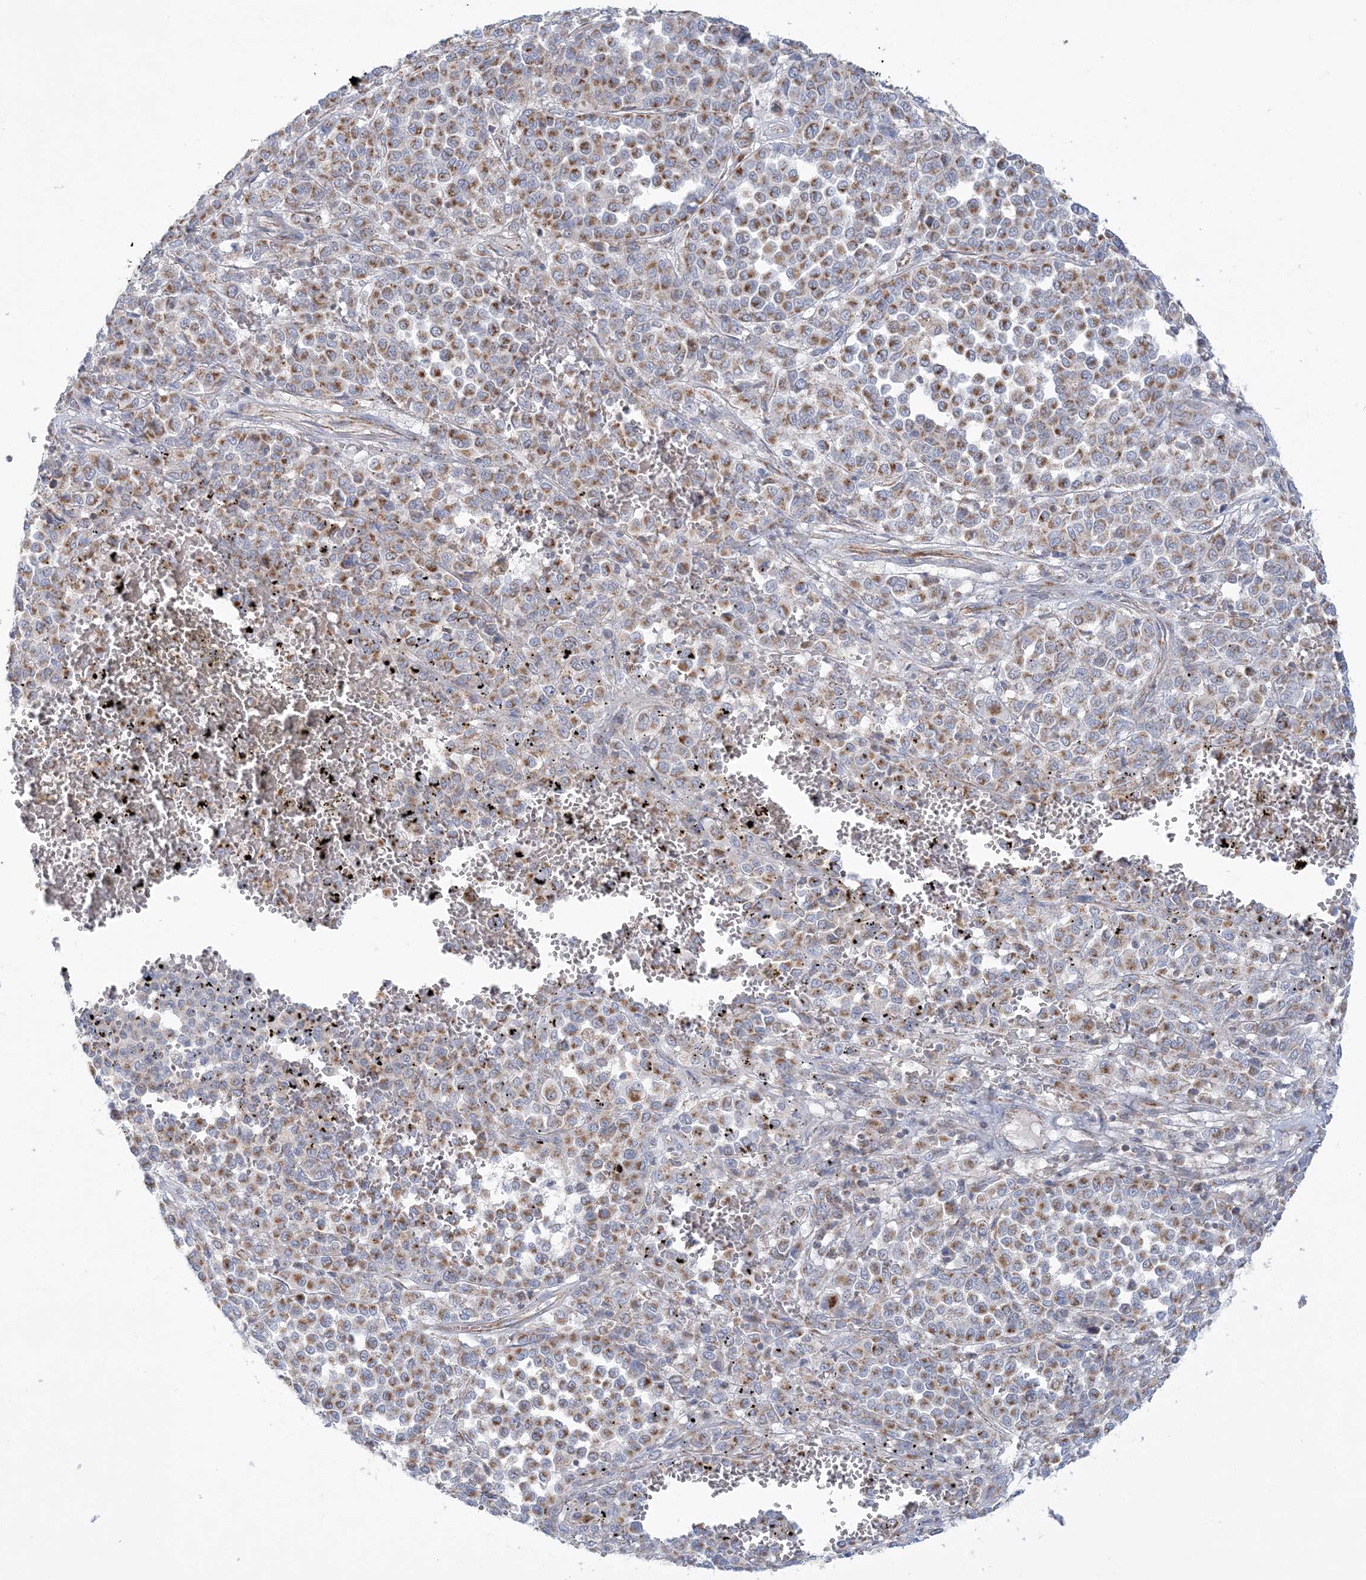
{"staining": {"intensity": "moderate", "quantity": ">75%", "location": "cytoplasmic/membranous"}, "tissue": "melanoma", "cell_type": "Tumor cells", "image_type": "cancer", "snomed": [{"axis": "morphology", "description": "Malignant melanoma, Metastatic site"}, {"axis": "topography", "description": "Pancreas"}], "caption": "Protein expression analysis of melanoma reveals moderate cytoplasmic/membranous positivity in approximately >75% of tumor cells.", "gene": "TBC1D14", "patient": {"sex": "female", "age": 30}}